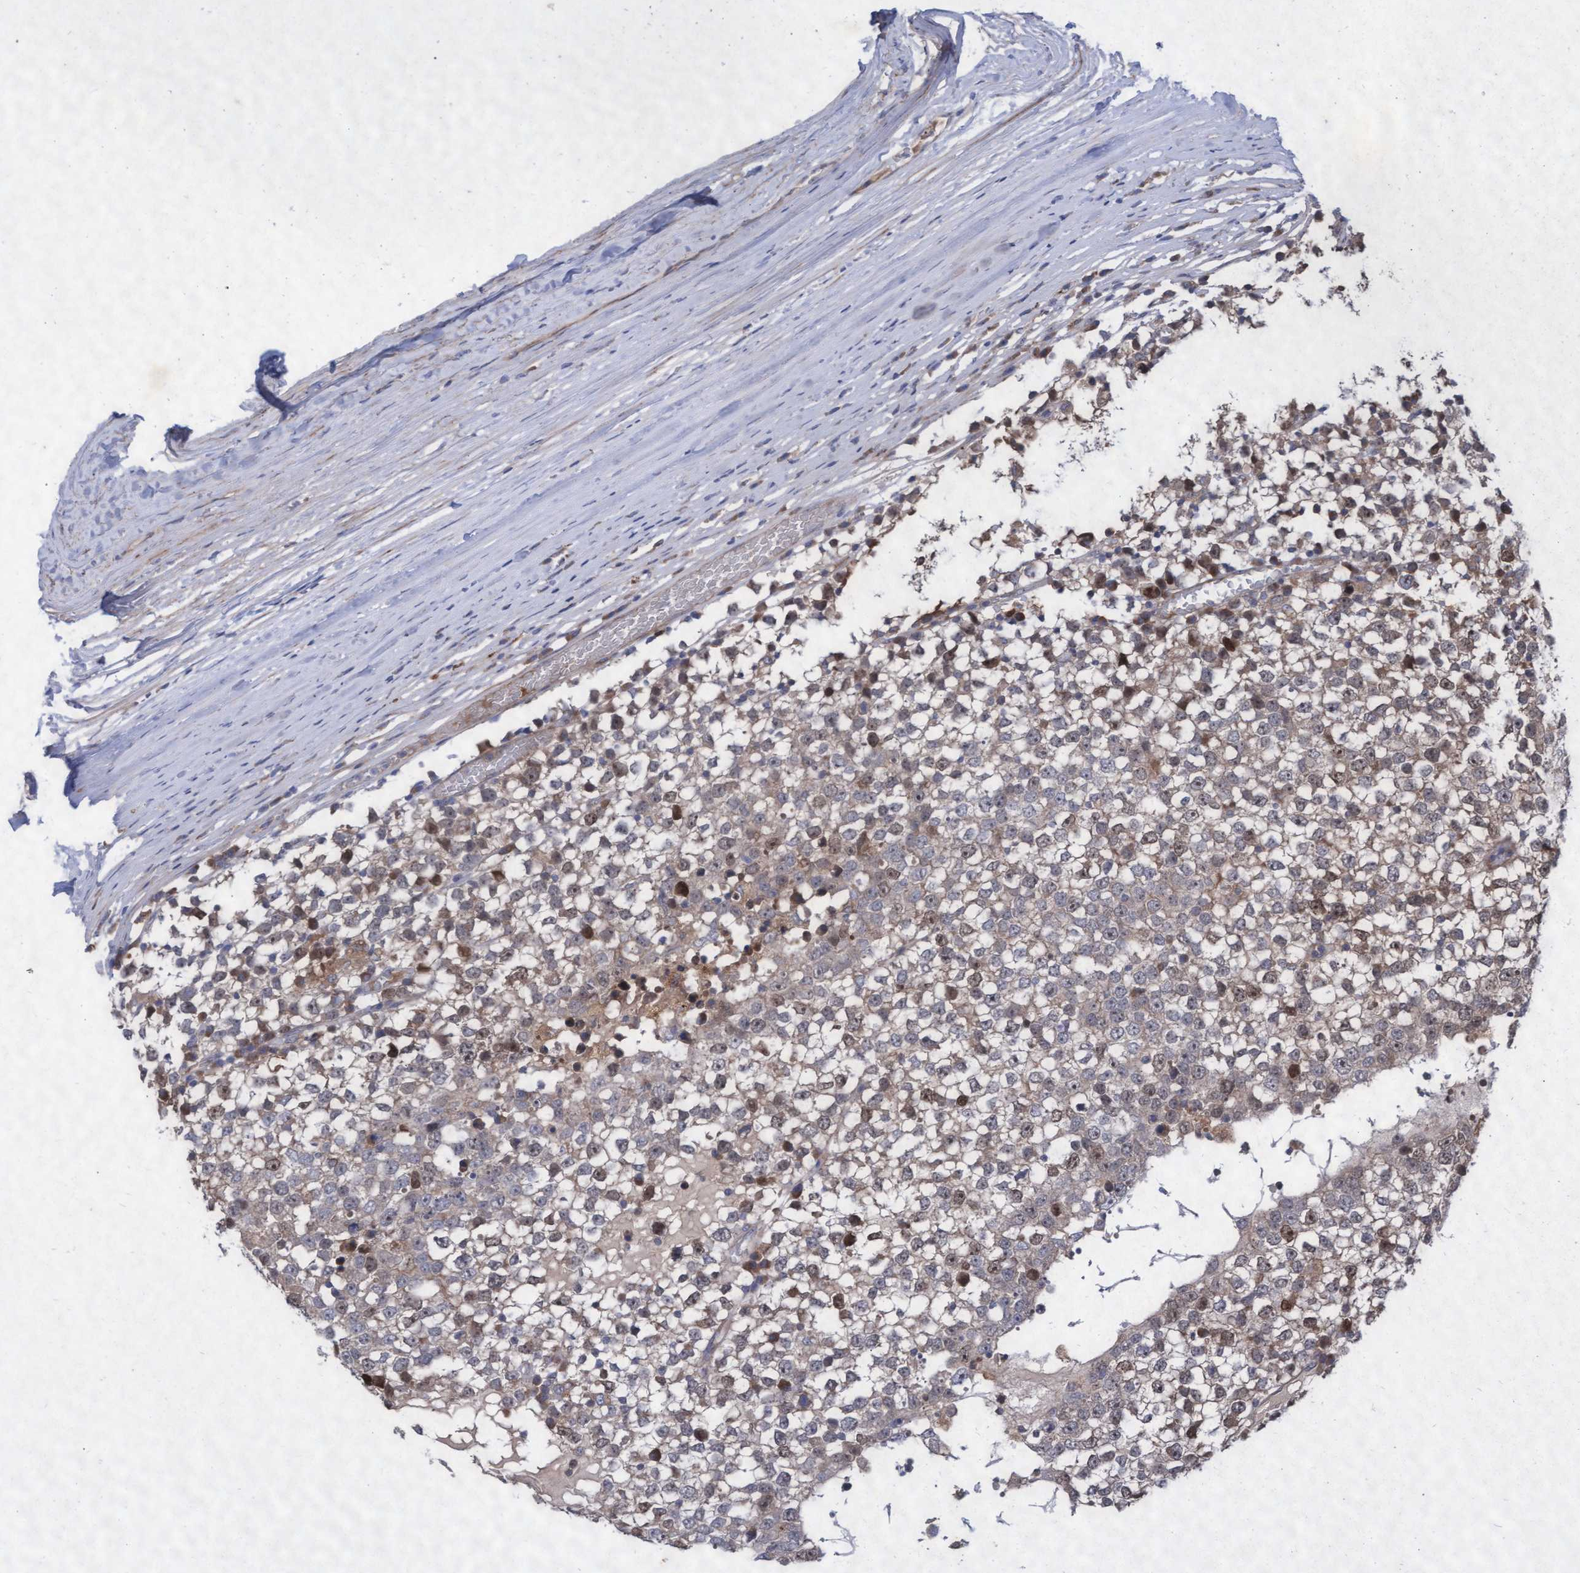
{"staining": {"intensity": "moderate", "quantity": "<25%", "location": "nuclear"}, "tissue": "testis cancer", "cell_type": "Tumor cells", "image_type": "cancer", "snomed": [{"axis": "morphology", "description": "Seminoma, NOS"}, {"axis": "topography", "description": "Testis"}], "caption": "This histopathology image shows testis cancer (seminoma) stained with immunohistochemistry (IHC) to label a protein in brown. The nuclear of tumor cells show moderate positivity for the protein. Nuclei are counter-stained blue.", "gene": "ABCF2", "patient": {"sex": "male", "age": 65}}